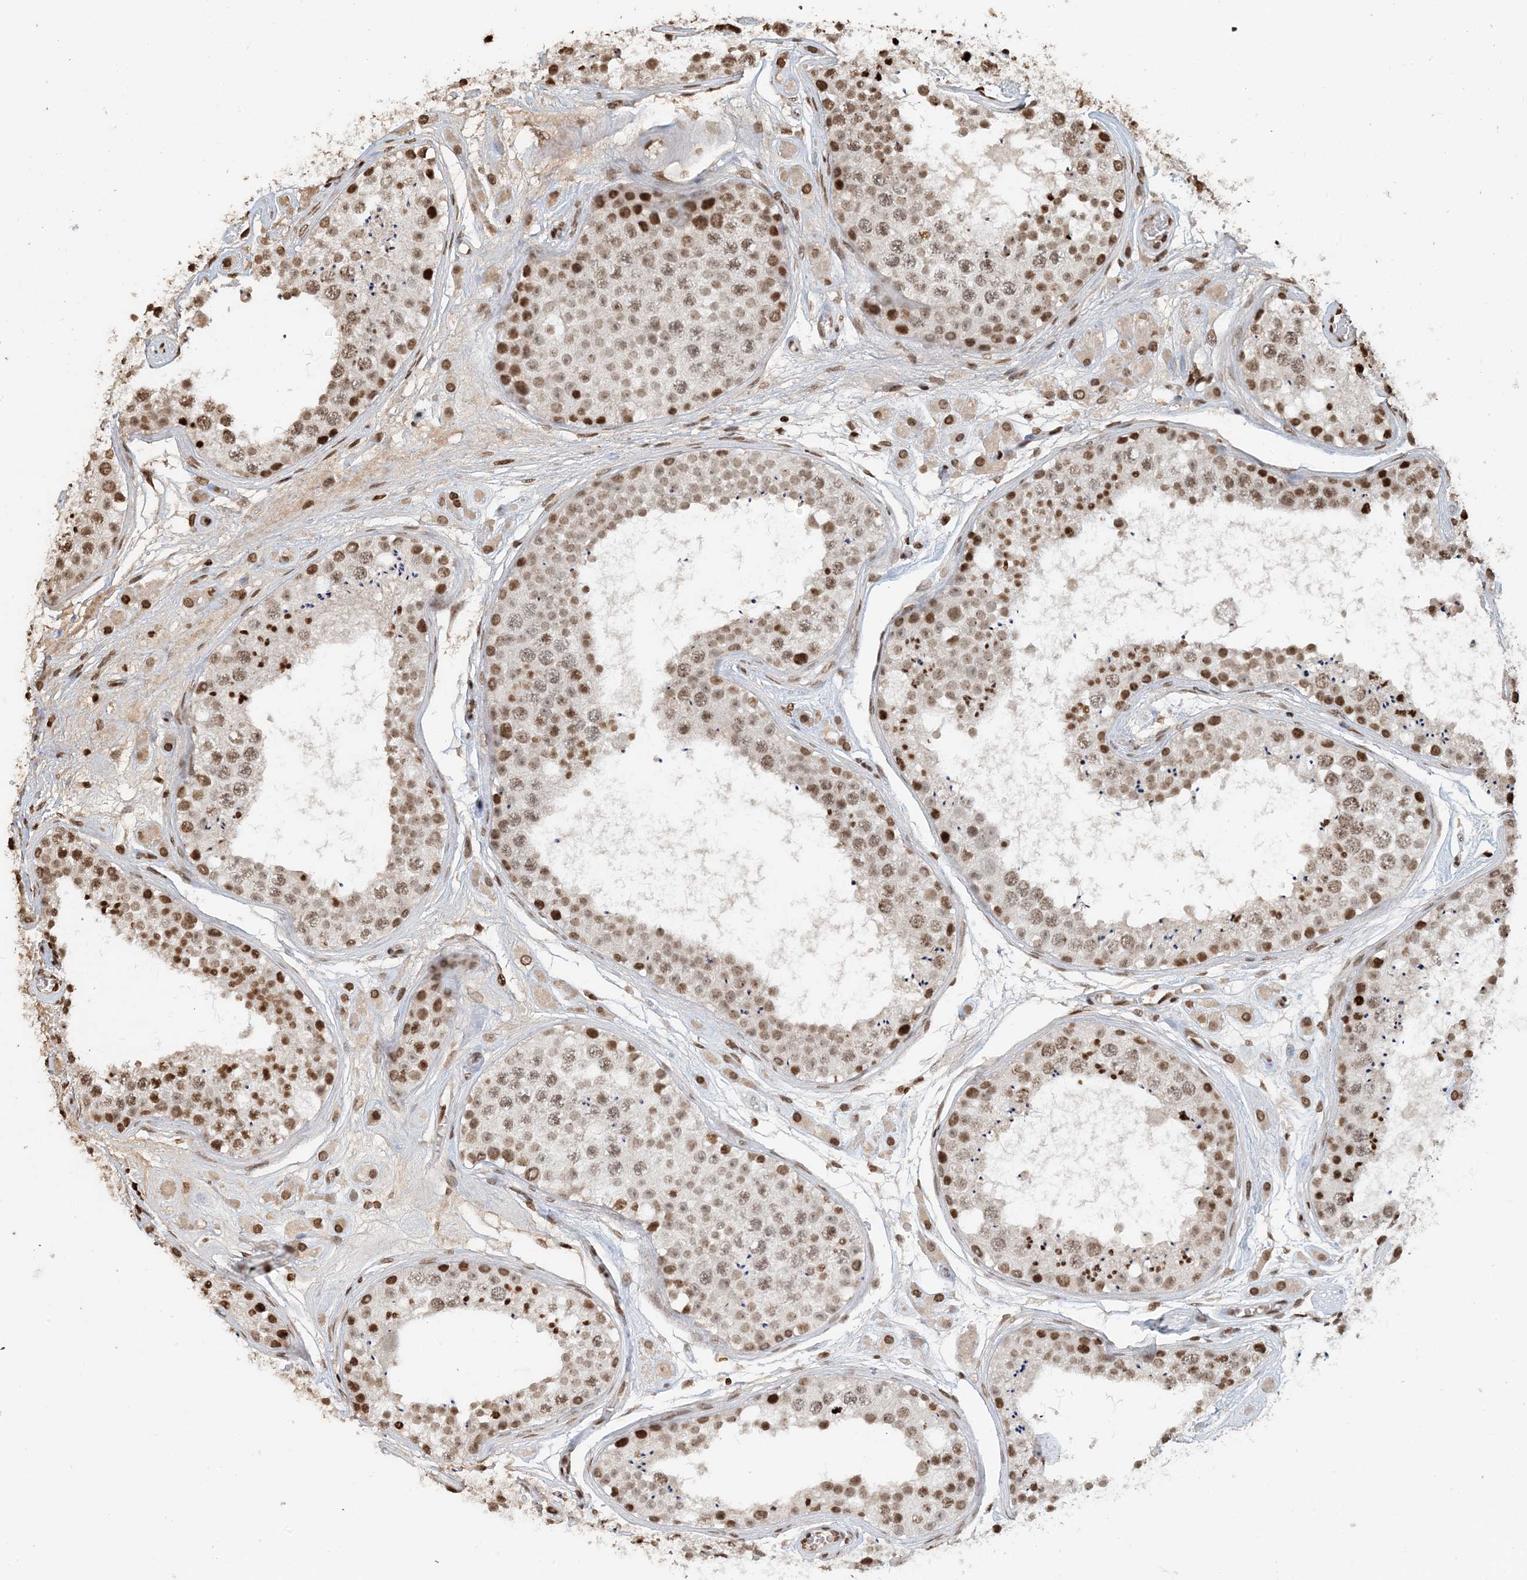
{"staining": {"intensity": "strong", "quantity": "25%-75%", "location": "nuclear"}, "tissue": "testis", "cell_type": "Cells in seminiferous ducts", "image_type": "normal", "snomed": [{"axis": "morphology", "description": "Normal tissue, NOS"}, {"axis": "topography", "description": "Testis"}], "caption": "Unremarkable testis shows strong nuclear positivity in approximately 25%-75% of cells in seminiferous ducts.", "gene": "H3", "patient": {"sex": "male", "age": 25}}